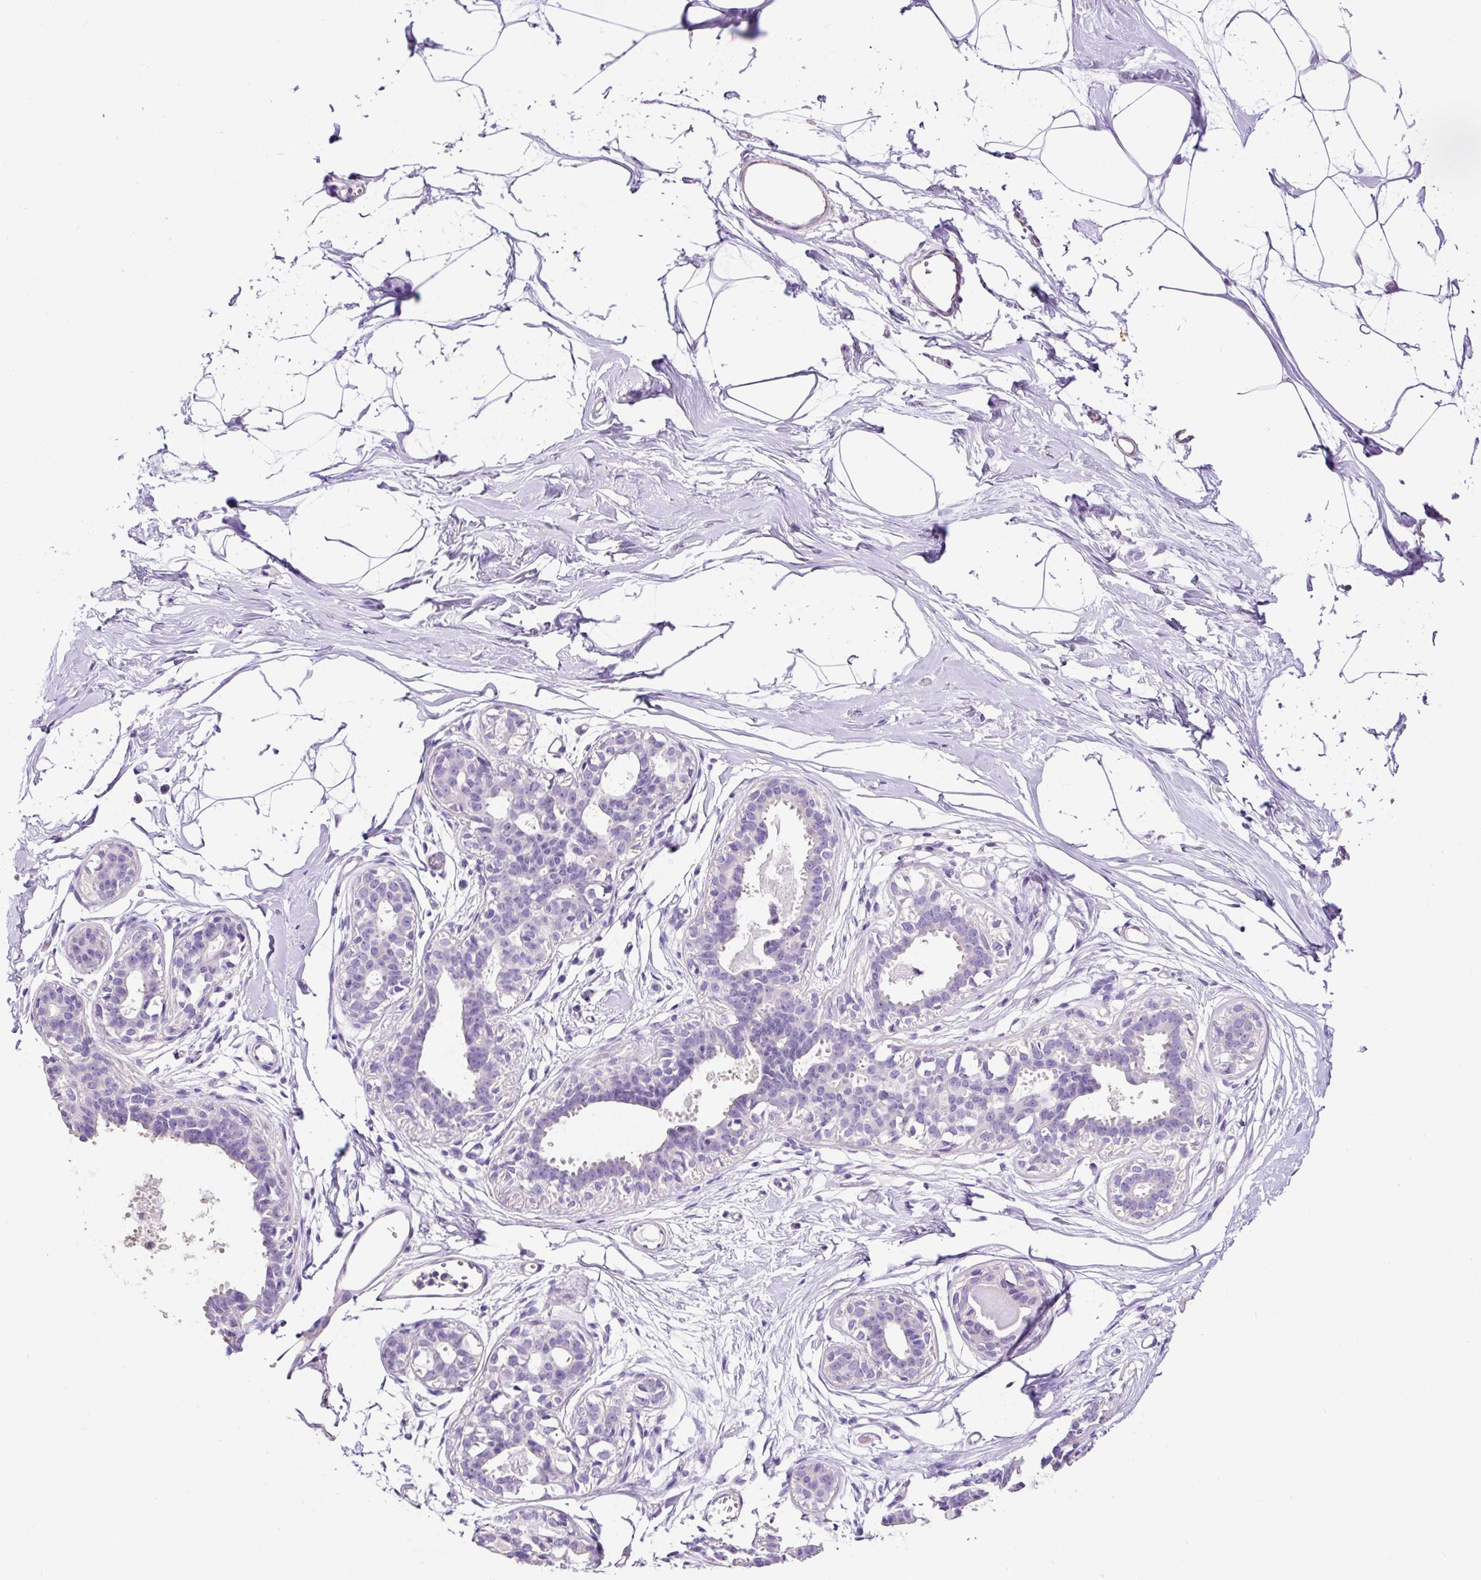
{"staining": {"intensity": "negative", "quantity": "none", "location": "none"}, "tissue": "breast", "cell_type": "Adipocytes", "image_type": "normal", "snomed": [{"axis": "morphology", "description": "Normal tissue, NOS"}, {"axis": "topography", "description": "Breast"}], "caption": "Immunohistochemical staining of unremarkable breast displays no significant positivity in adipocytes.", "gene": "PDIA2", "patient": {"sex": "female", "age": 45}}